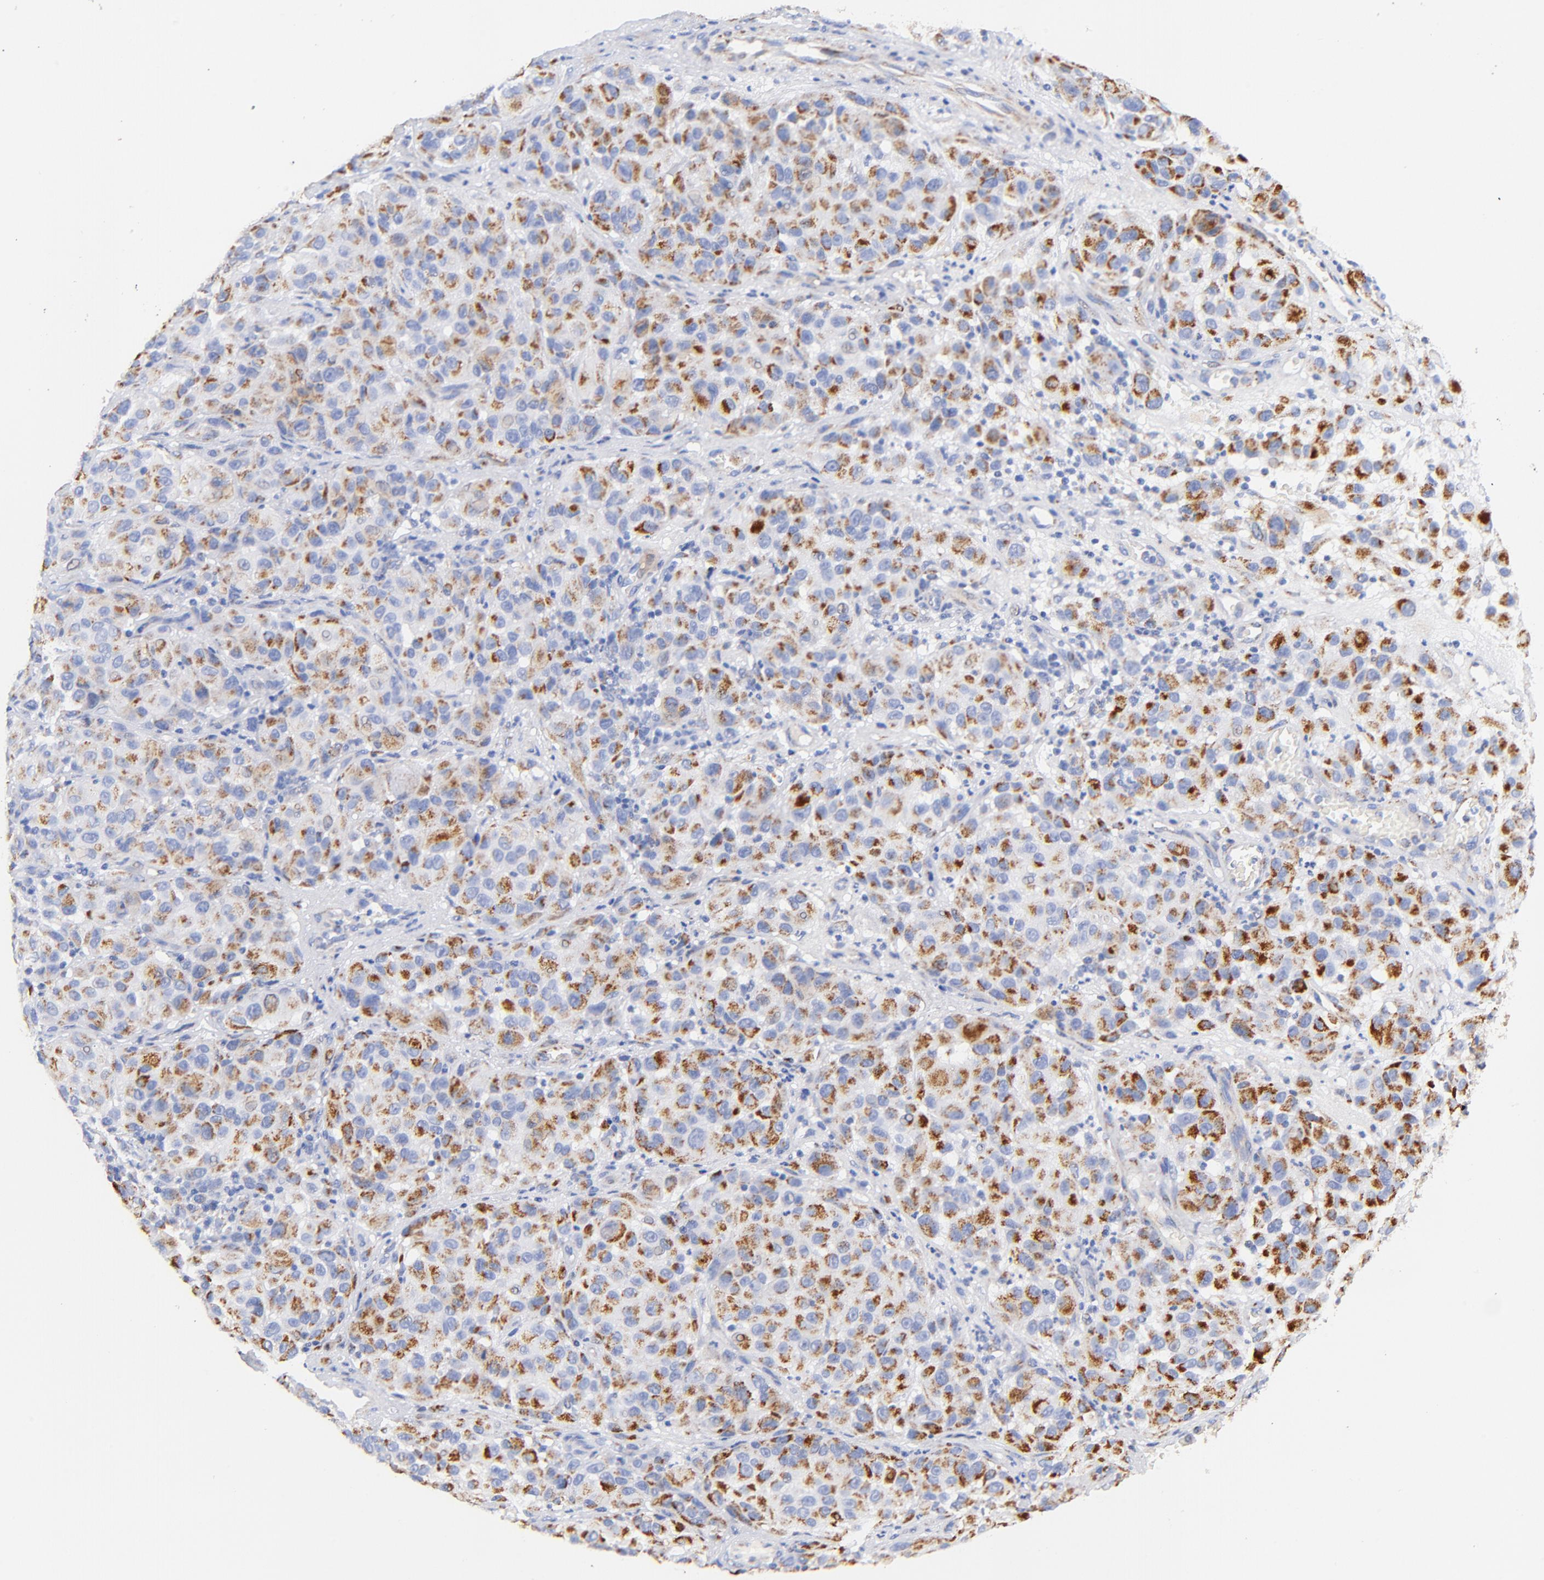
{"staining": {"intensity": "moderate", "quantity": ">75%", "location": "cytoplasmic/membranous"}, "tissue": "melanoma", "cell_type": "Tumor cells", "image_type": "cancer", "snomed": [{"axis": "morphology", "description": "Malignant melanoma, NOS"}, {"axis": "topography", "description": "Skin"}], "caption": "Melanoma was stained to show a protein in brown. There is medium levels of moderate cytoplasmic/membranous positivity in approximately >75% of tumor cells. (DAB (3,3'-diaminobenzidine) IHC, brown staining for protein, blue staining for nuclei).", "gene": "ATP5F1D", "patient": {"sex": "female", "age": 21}}